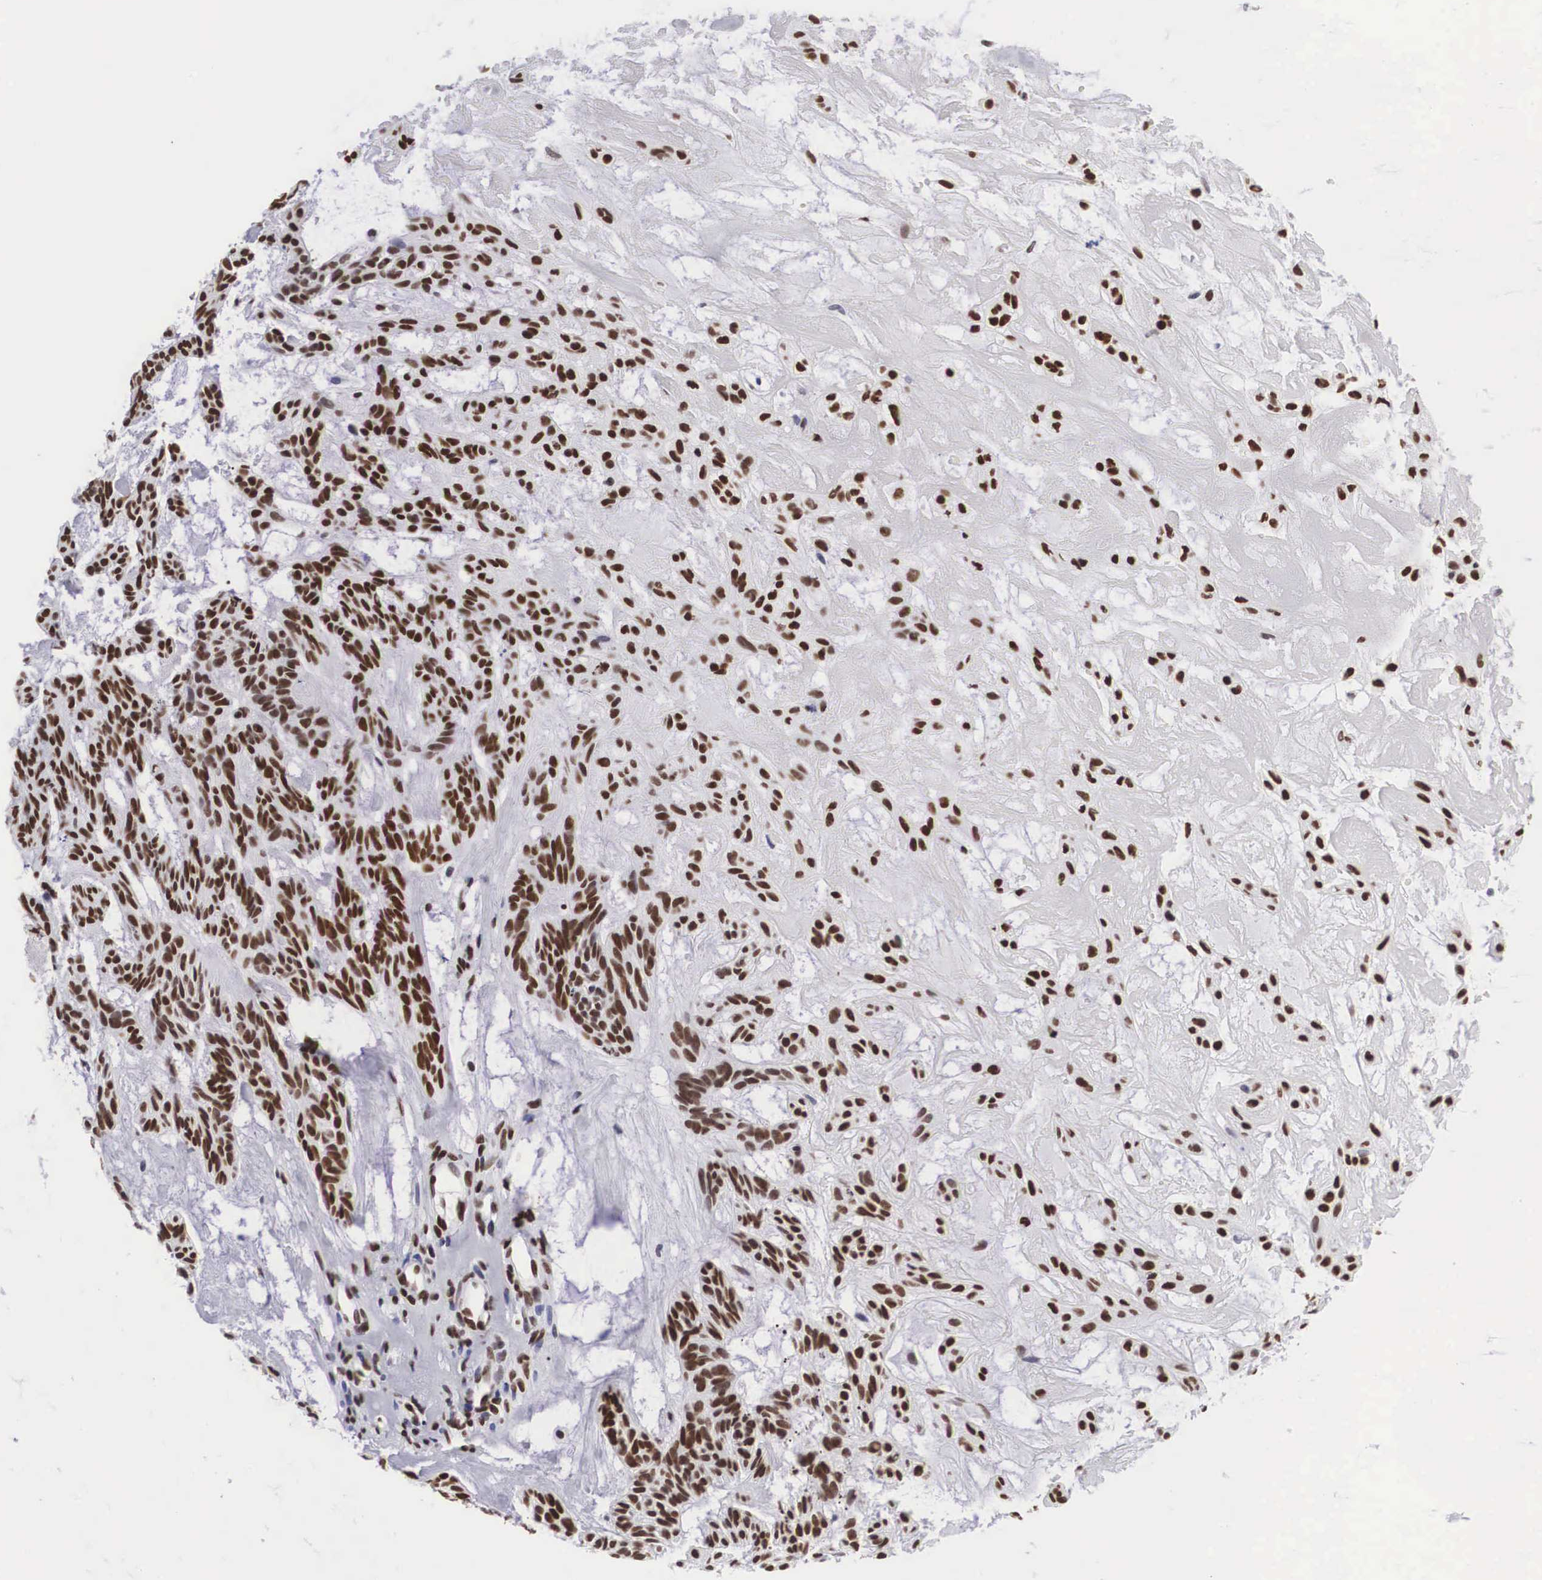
{"staining": {"intensity": "strong", "quantity": ">75%", "location": "nuclear"}, "tissue": "skin cancer", "cell_type": "Tumor cells", "image_type": "cancer", "snomed": [{"axis": "morphology", "description": "Basal cell carcinoma"}, {"axis": "topography", "description": "Skin"}], "caption": "Human skin cancer stained with a protein marker displays strong staining in tumor cells.", "gene": "MECP2", "patient": {"sex": "male", "age": 75}}